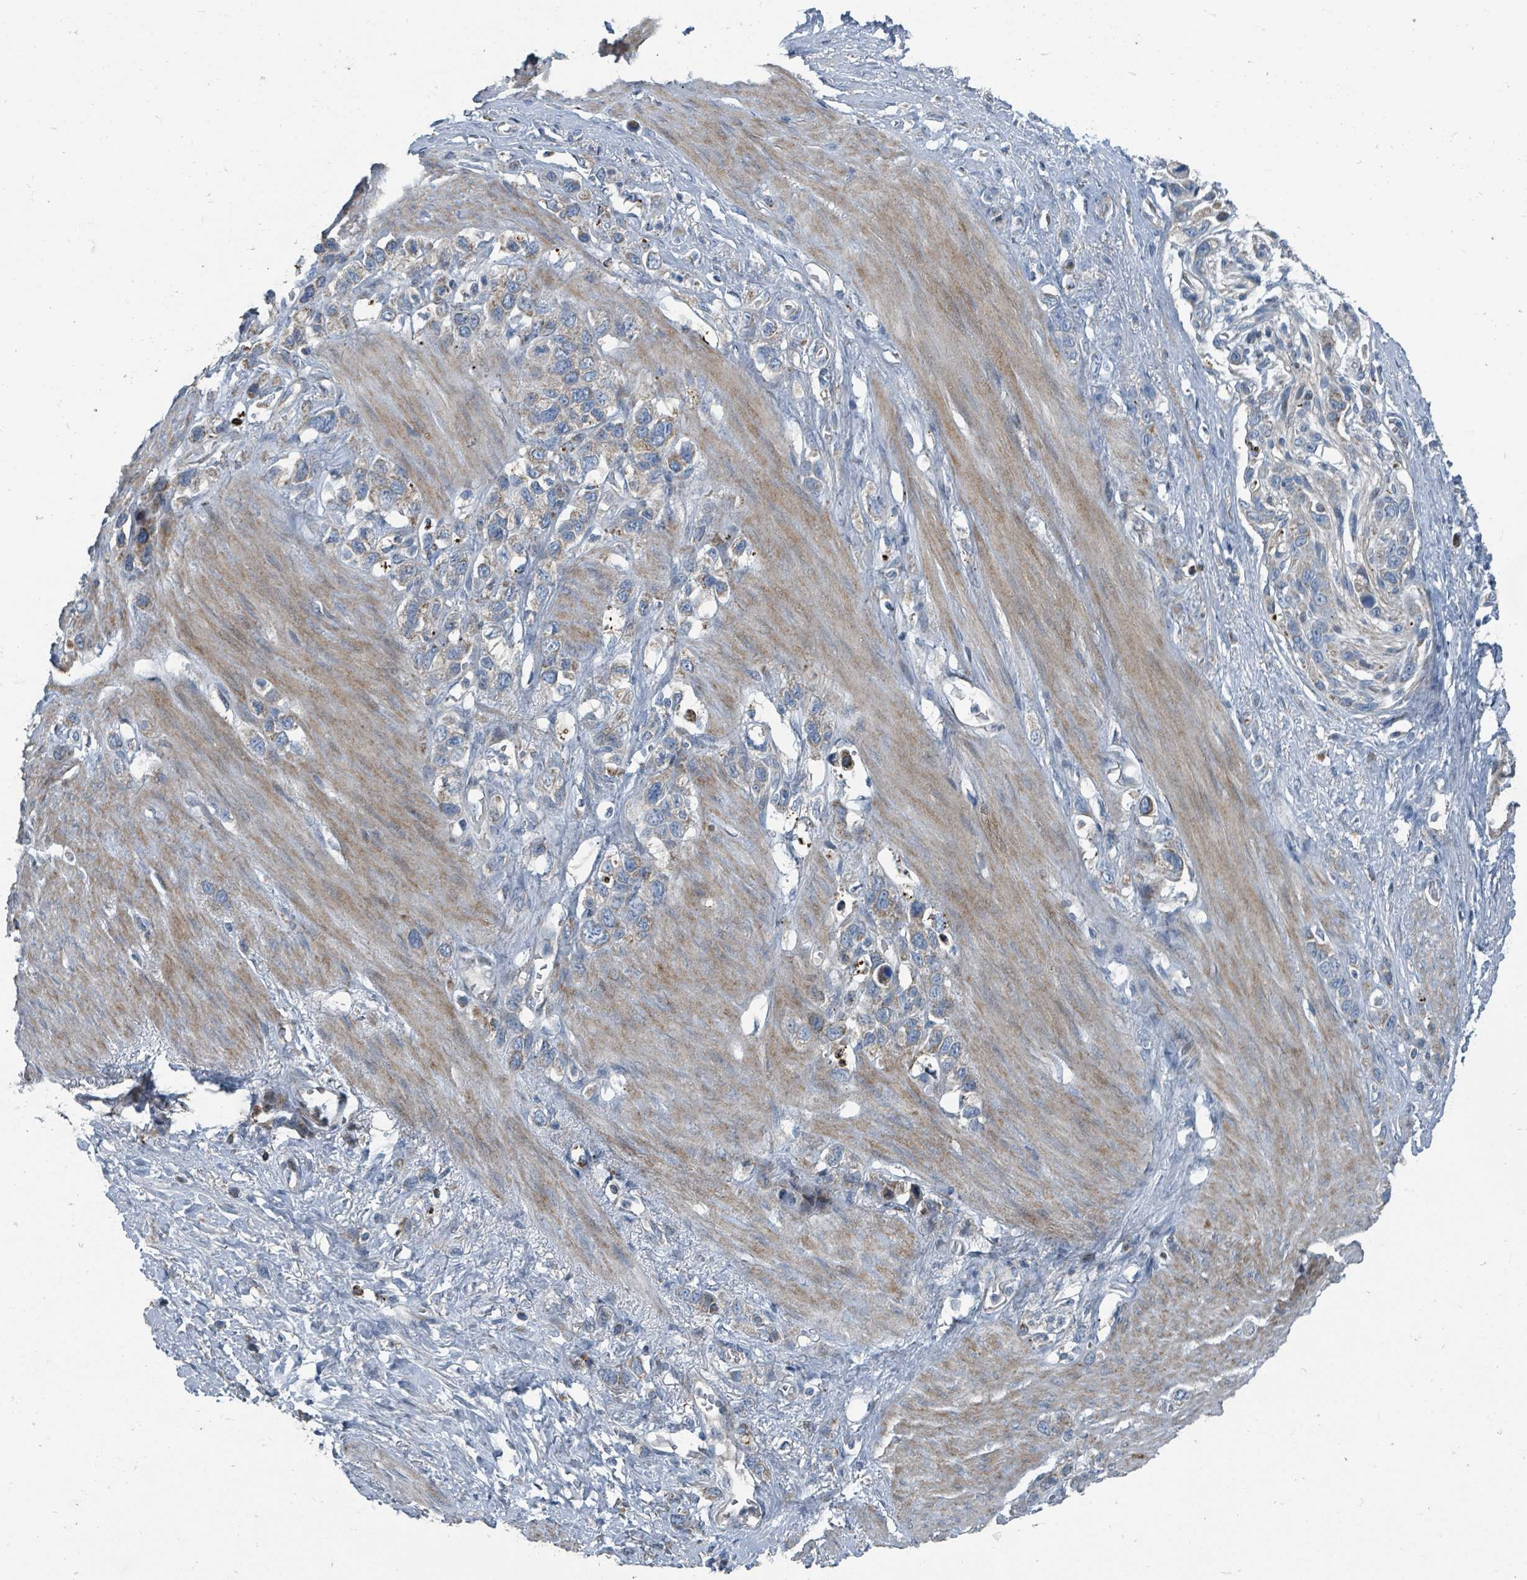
{"staining": {"intensity": "weak", "quantity": "<25%", "location": "cytoplasmic/membranous"}, "tissue": "stomach cancer", "cell_type": "Tumor cells", "image_type": "cancer", "snomed": [{"axis": "morphology", "description": "Adenocarcinoma, NOS"}, {"axis": "topography", "description": "Stomach"}], "caption": "This micrograph is of stomach cancer stained with immunohistochemistry (IHC) to label a protein in brown with the nuclei are counter-stained blue. There is no expression in tumor cells. (DAB (3,3'-diaminobenzidine) immunohistochemistry with hematoxylin counter stain).", "gene": "DIPK2A", "patient": {"sex": "female", "age": 65}}